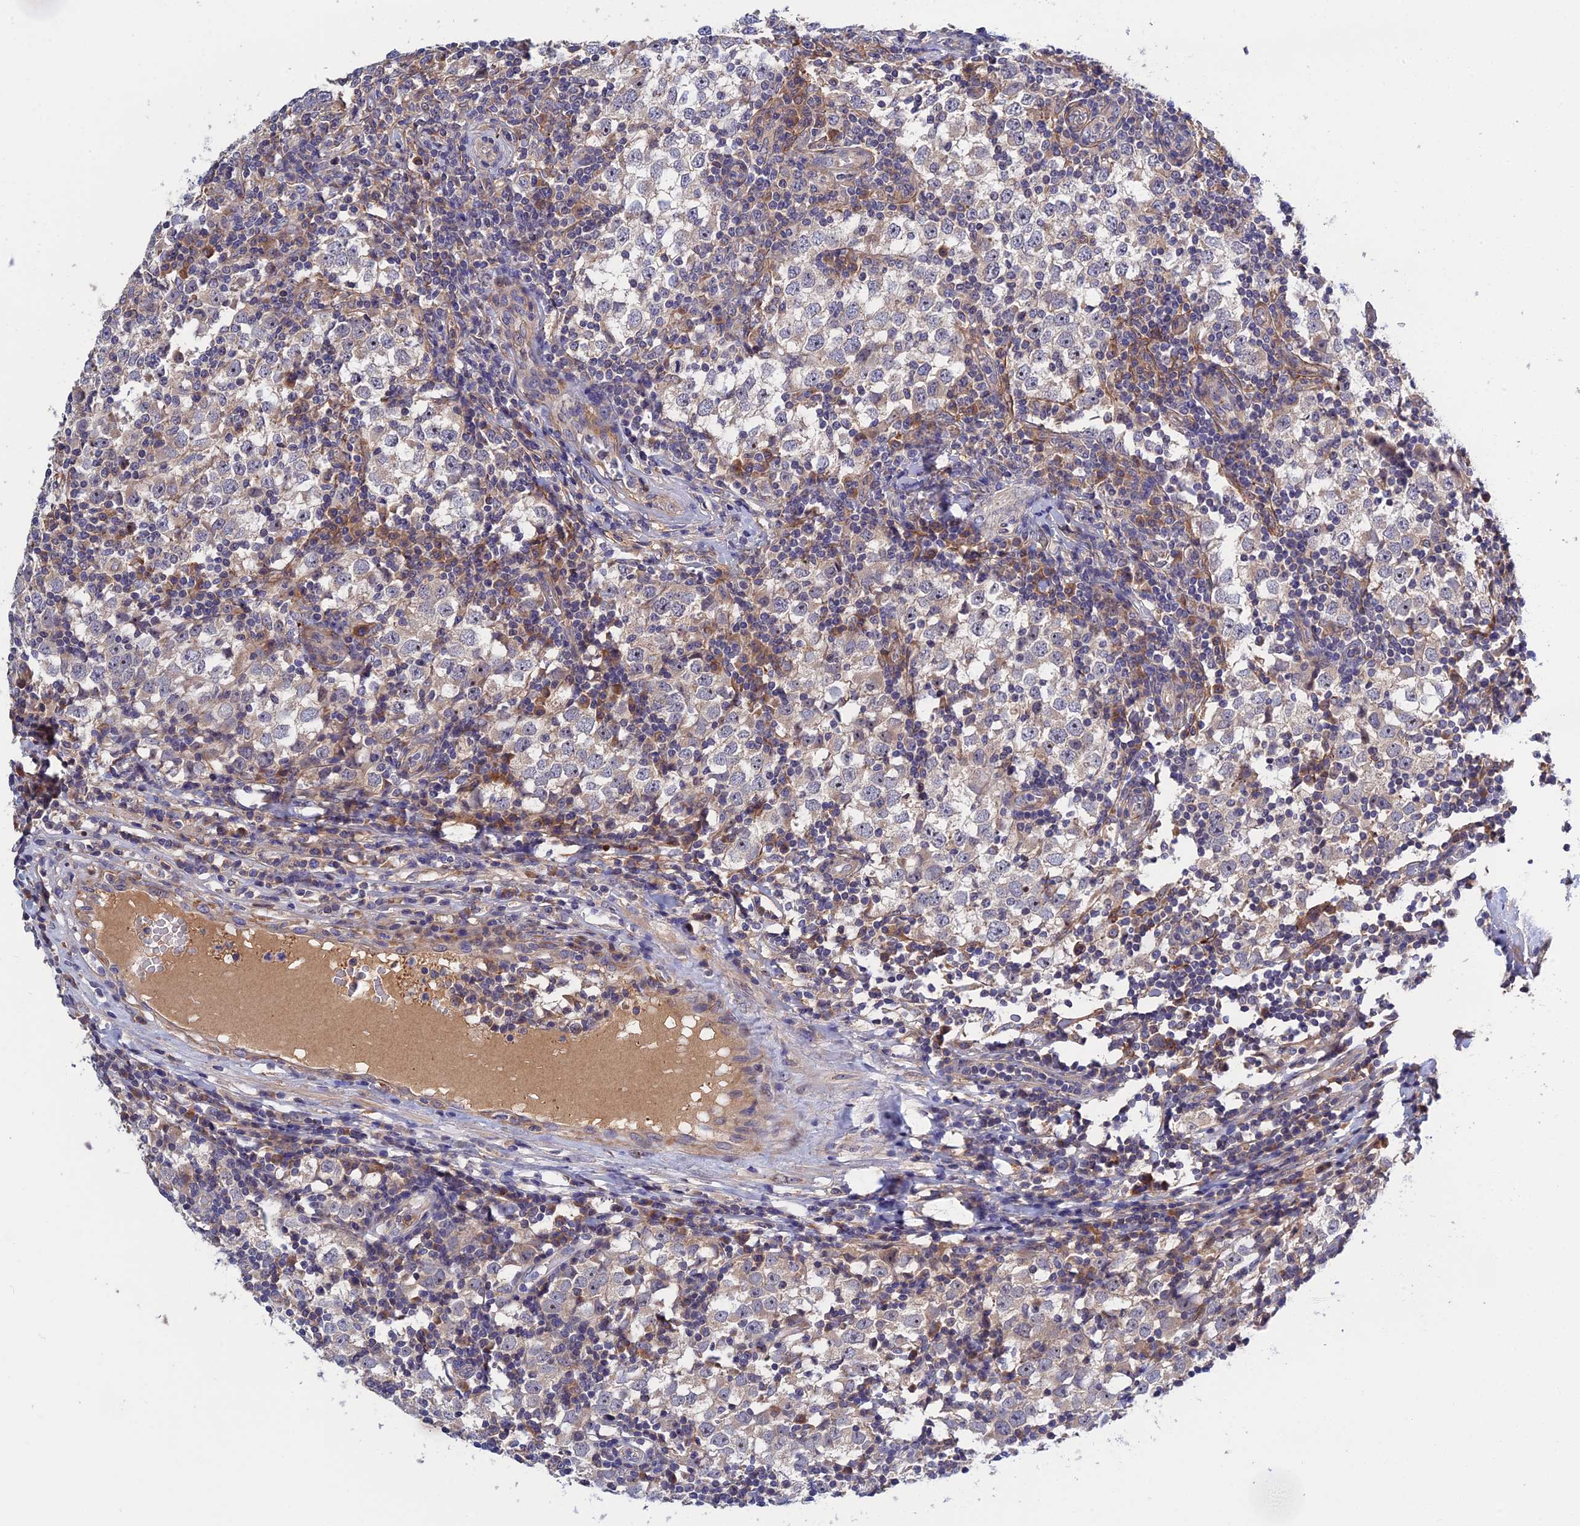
{"staining": {"intensity": "negative", "quantity": "none", "location": "none"}, "tissue": "testis cancer", "cell_type": "Tumor cells", "image_type": "cancer", "snomed": [{"axis": "morphology", "description": "Seminoma, NOS"}, {"axis": "topography", "description": "Testis"}], "caption": "Testis cancer was stained to show a protein in brown. There is no significant staining in tumor cells.", "gene": "CRACD", "patient": {"sex": "male", "age": 65}}